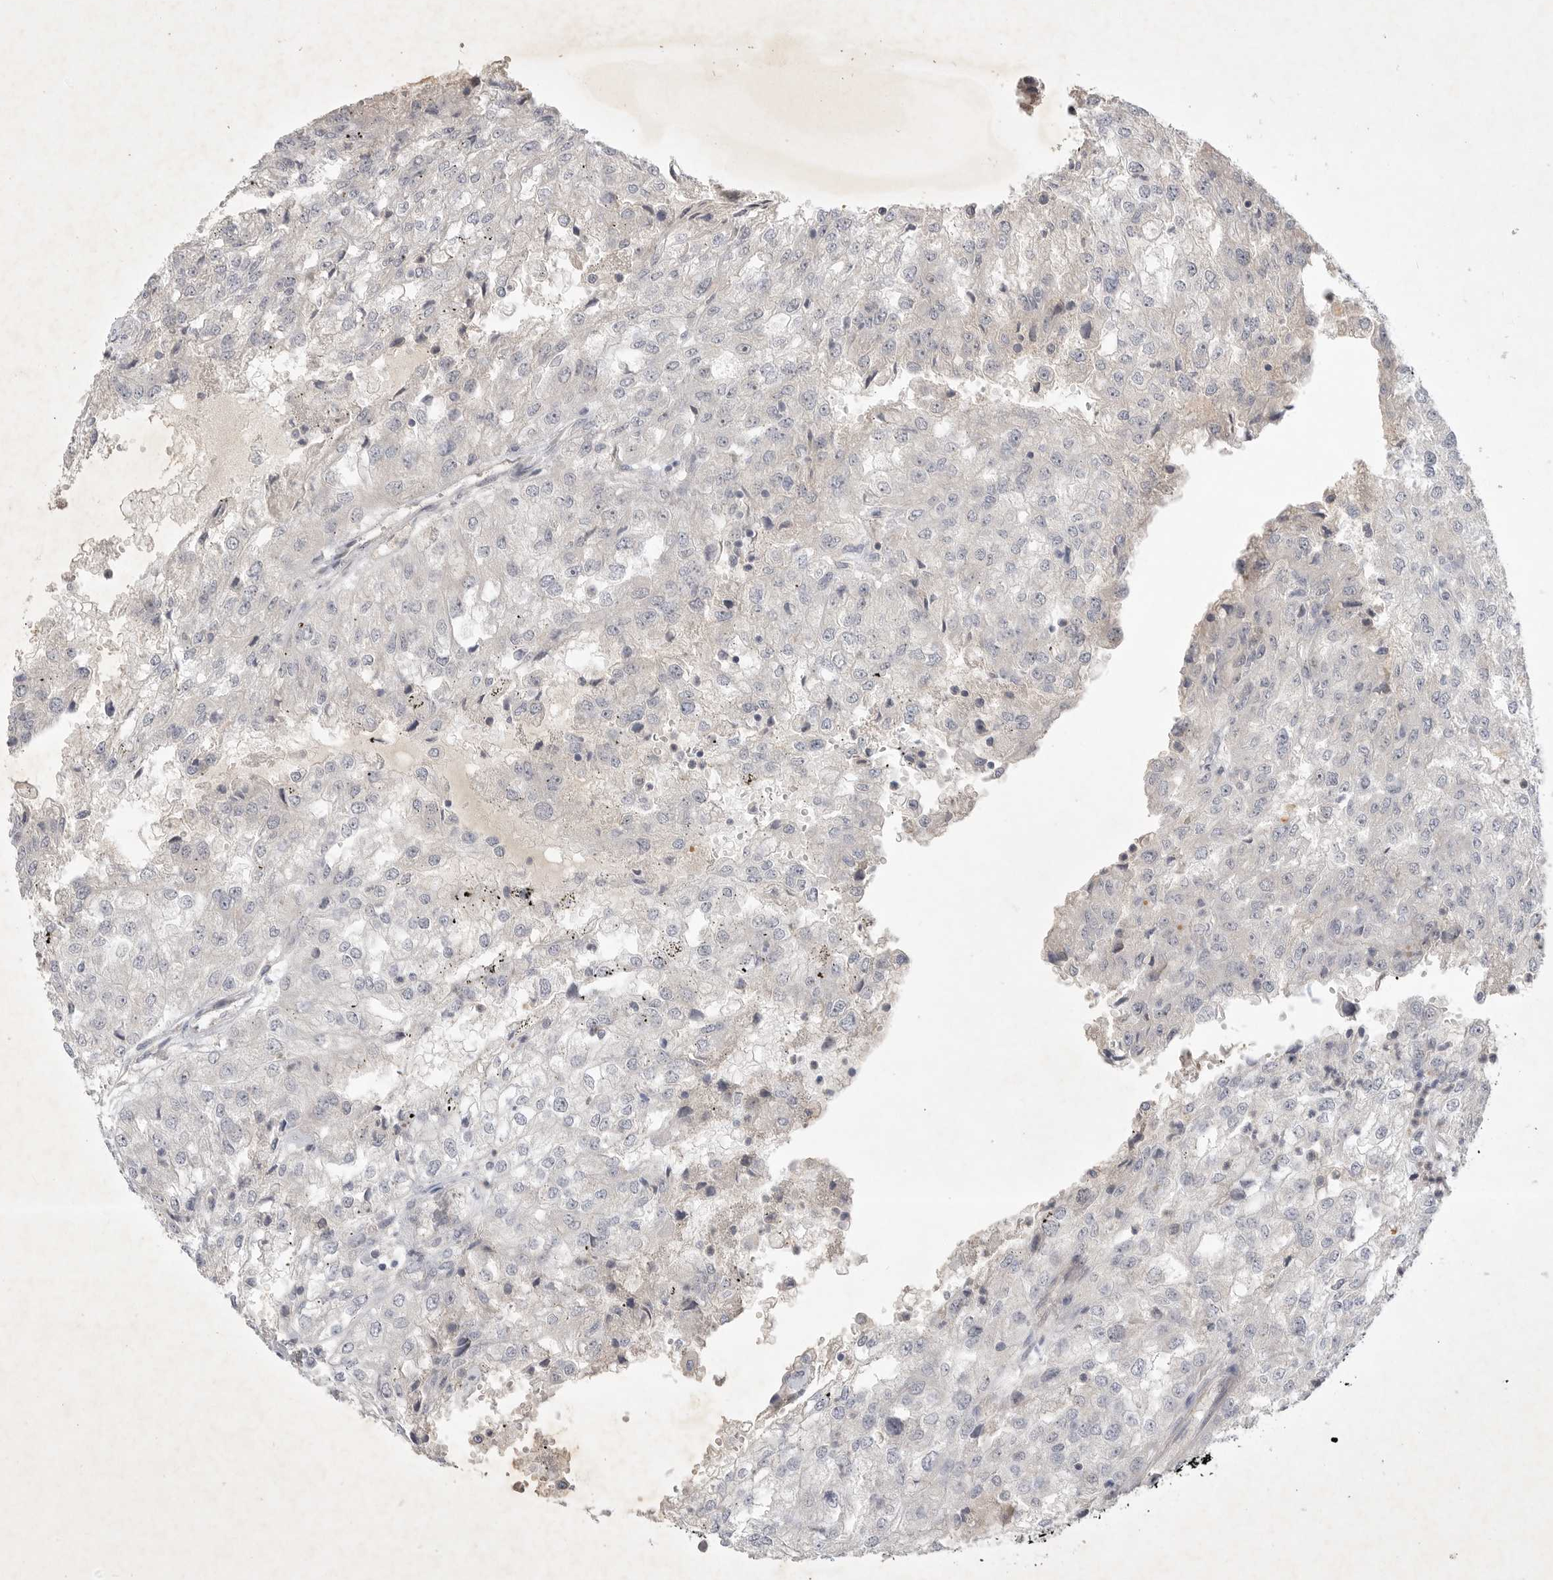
{"staining": {"intensity": "negative", "quantity": "none", "location": "none"}, "tissue": "renal cancer", "cell_type": "Tumor cells", "image_type": "cancer", "snomed": [{"axis": "morphology", "description": "Adenocarcinoma, NOS"}, {"axis": "topography", "description": "Kidney"}], "caption": "This is a photomicrograph of immunohistochemistry (IHC) staining of adenocarcinoma (renal), which shows no expression in tumor cells. The staining was performed using DAB (3,3'-diaminobenzidine) to visualize the protein expression in brown, while the nuclei were stained in blue with hematoxylin (Magnification: 20x).", "gene": "ITGAD", "patient": {"sex": "female", "age": 54}}